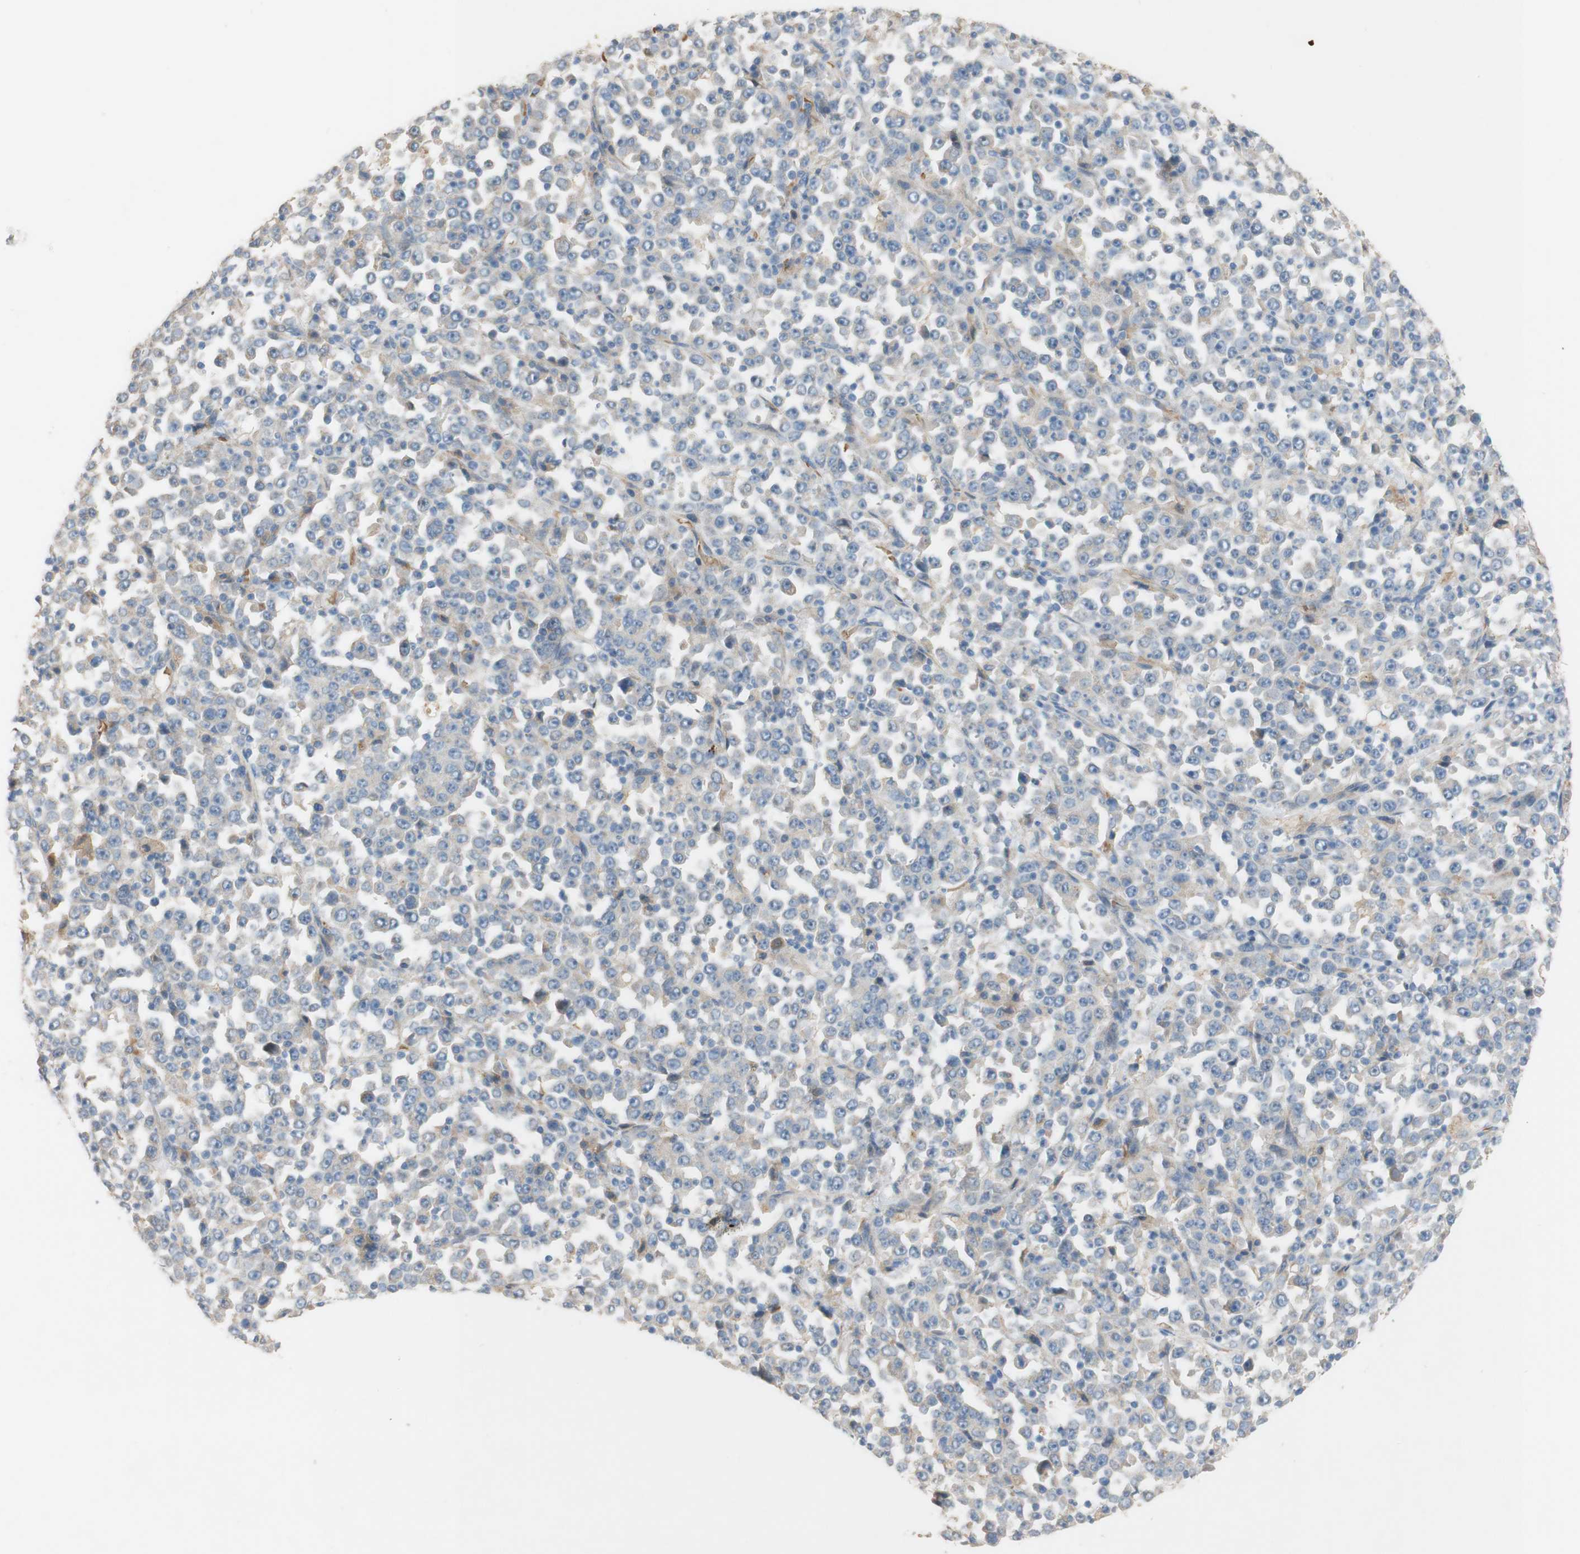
{"staining": {"intensity": "negative", "quantity": "none", "location": "none"}, "tissue": "stomach cancer", "cell_type": "Tumor cells", "image_type": "cancer", "snomed": [{"axis": "morphology", "description": "Normal tissue, NOS"}, {"axis": "morphology", "description": "Adenocarcinoma, NOS"}, {"axis": "topography", "description": "Stomach, upper"}, {"axis": "topography", "description": "Stomach"}], "caption": "Immunohistochemistry (IHC) micrograph of human stomach adenocarcinoma stained for a protein (brown), which shows no positivity in tumor cells.", "gene": "DKK3", "patient": {"sex": "male", "age": 59}}